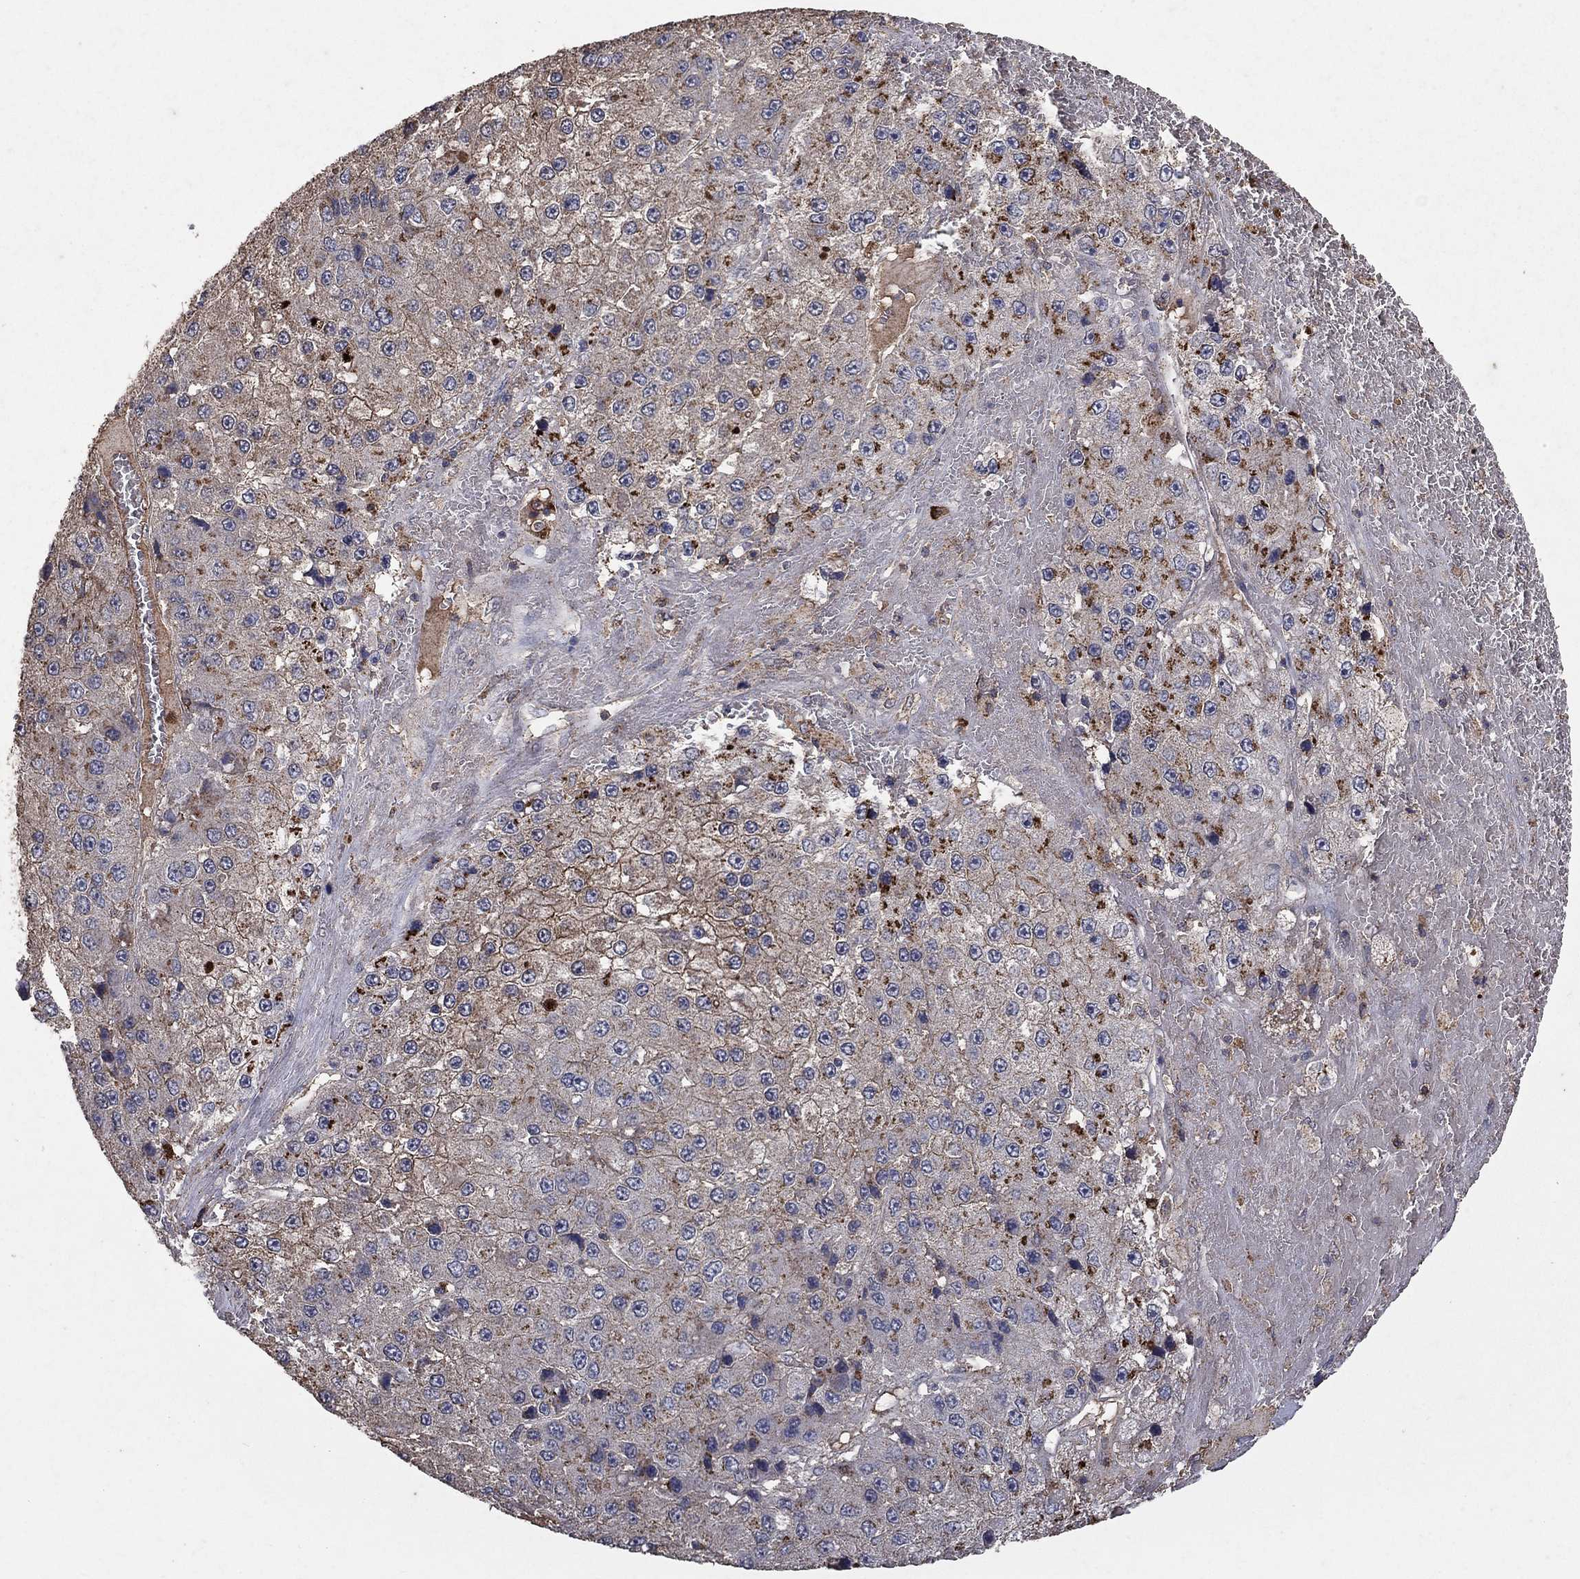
{"staining": {"intensity": "moderate", "quantity": "25%-75%", "location": "cytoplasmic/membranous"}, "tissue": "liver cancer", "cell_type": "Tumor cells", "image_type": "cancer", "snomed": [{"axis": "morphology", "description": "Carcinoma, Hepatocellular, NOS"}, {"axis": "topography", "description": "Liver"}], "caption": "Liver hepatocellular carcinoma tissue shows moderate cytoplasmic/membranous staining in approximately 25%-75% of tumor cells", "gene": "CD24", "patient": {"sex": "female", "age": 73}}